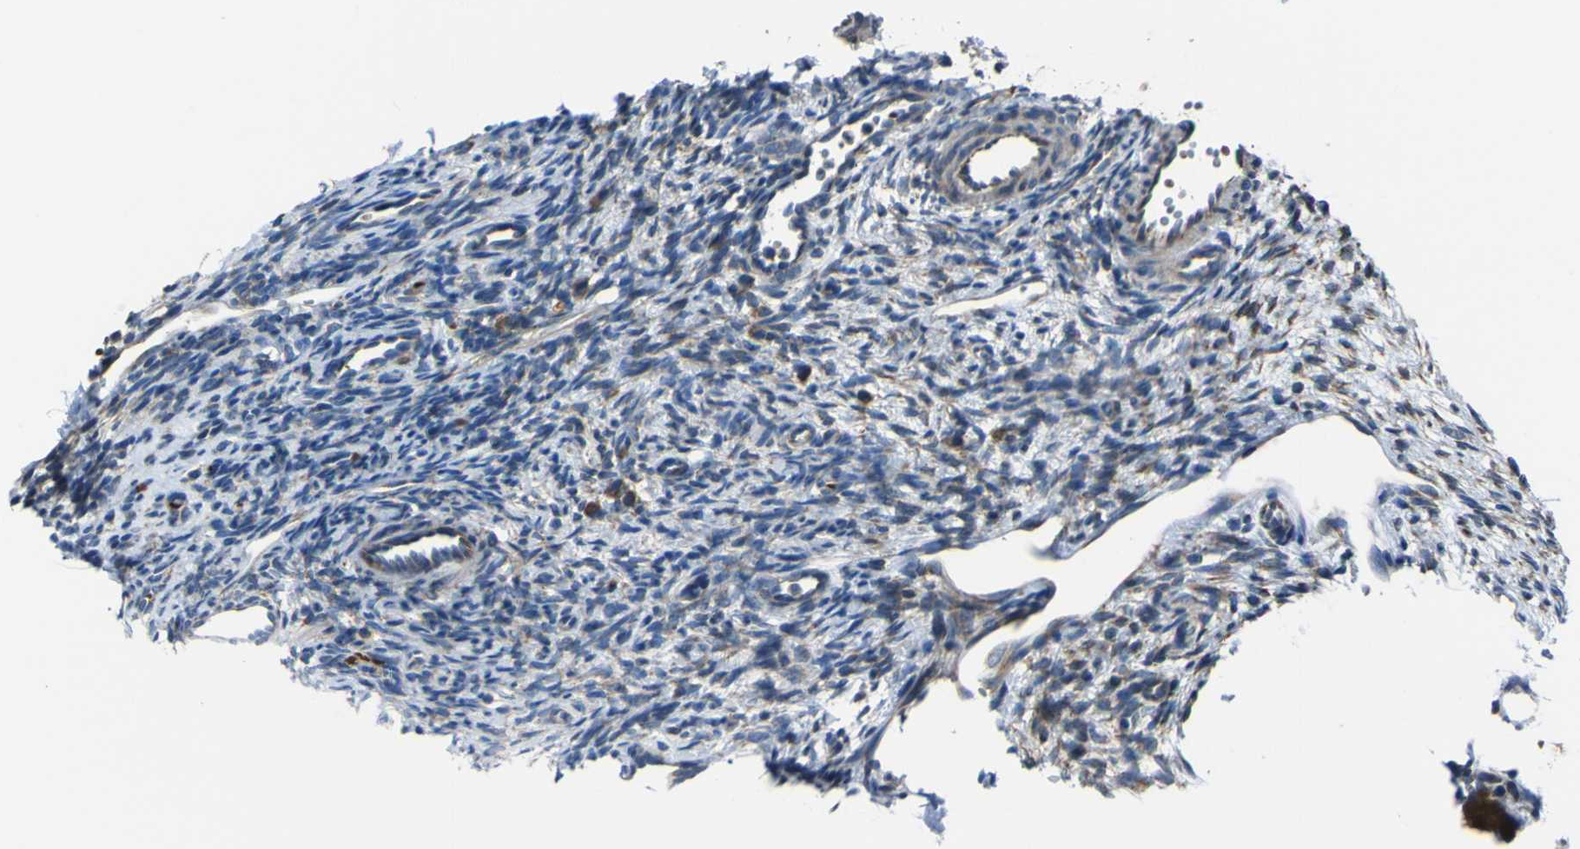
{"staining": {"intensity": "weak", "quantity": "25%-75%", "location": "cytoplasmic/membranous"}, "tissue": "ovary", "cell_type": "Ovarian stroma cells", "image_type": "normal", "snomed": [{"axis": "morphology", "description": "Normal tissue, NOS"}, {"axis": "topography", "description": "Ovary"}], "caption": "A low amount of weak cytoplasmic/membranous staining is appreciated in about 25%-75% of ovarian stroma cells in unremarkable ovary.", "gene": "STIM1", "patient": {"sex": "female", "age": 33}}